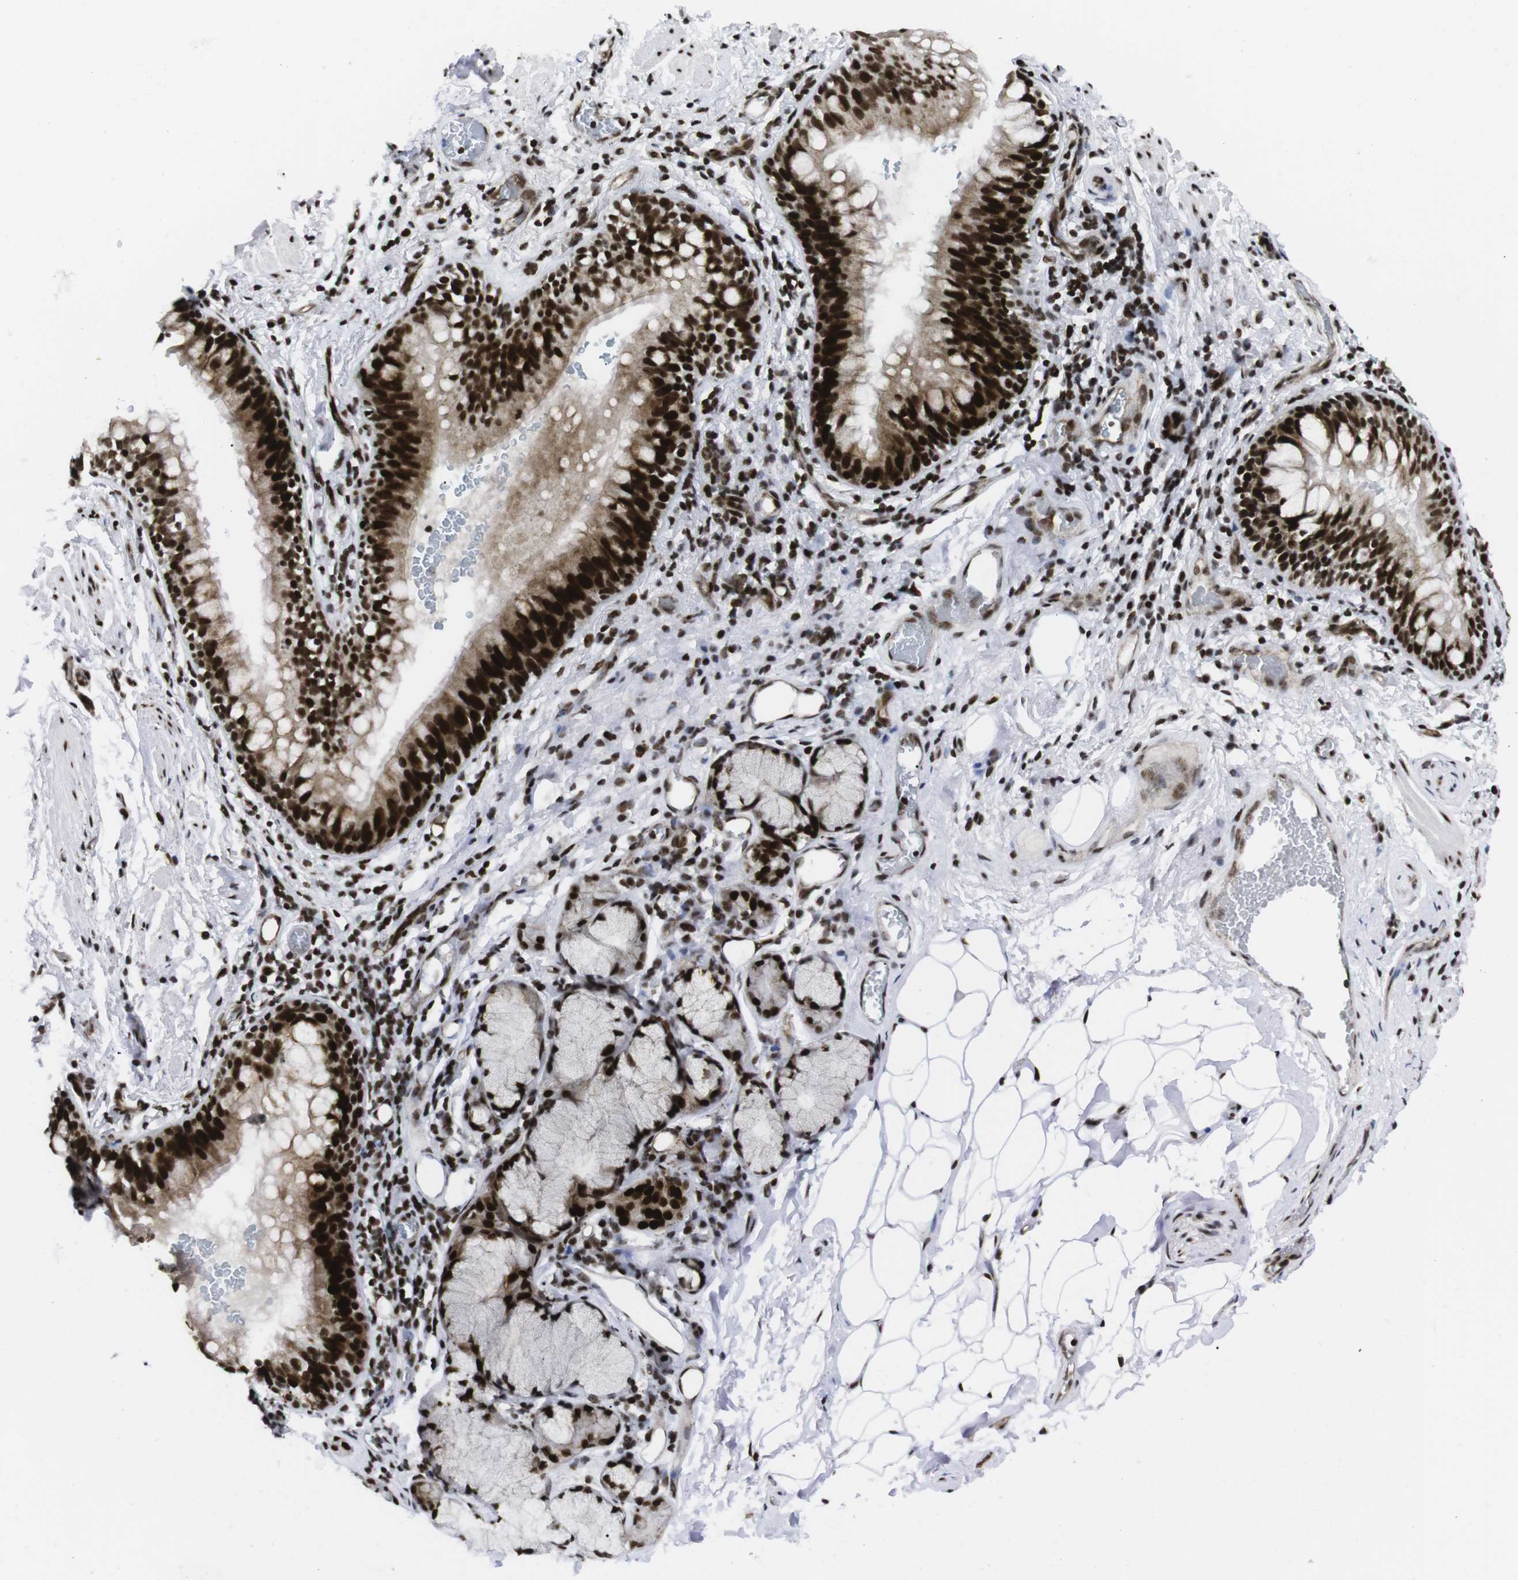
{"staining": {"intensity": "strong", "quantity": ">75%", "location": "cytoplasmic/membranous,nuclear"}, "tissue": "bronchus", "cell_type": "Respiratory epithelial cells", "image_type": "normal", "snomed": [{"axis": "morphology", "description": "Normal tissue, NOS"}, {"axis": "morphology", "description": "Inflammation, NOS"}, {"axis": "topography", "description": "Cartilage tissue"}, {"axis": "topography", "description": "Bronchus"}], "caption": "DAB (3,3'-diaminobenzidine) immunohistochemical staining of unremarkable human bronchus reveals strong cytoplasmic/membranous,nuclear protein expression in about >75% of respiratory epithelial cells. (DAB (3,3'-diaminobenzidine) IHC with brightfield microscopy, high magnification).", "gene": "ARID1A", "patient": {"sex": "male", "age": 77}}